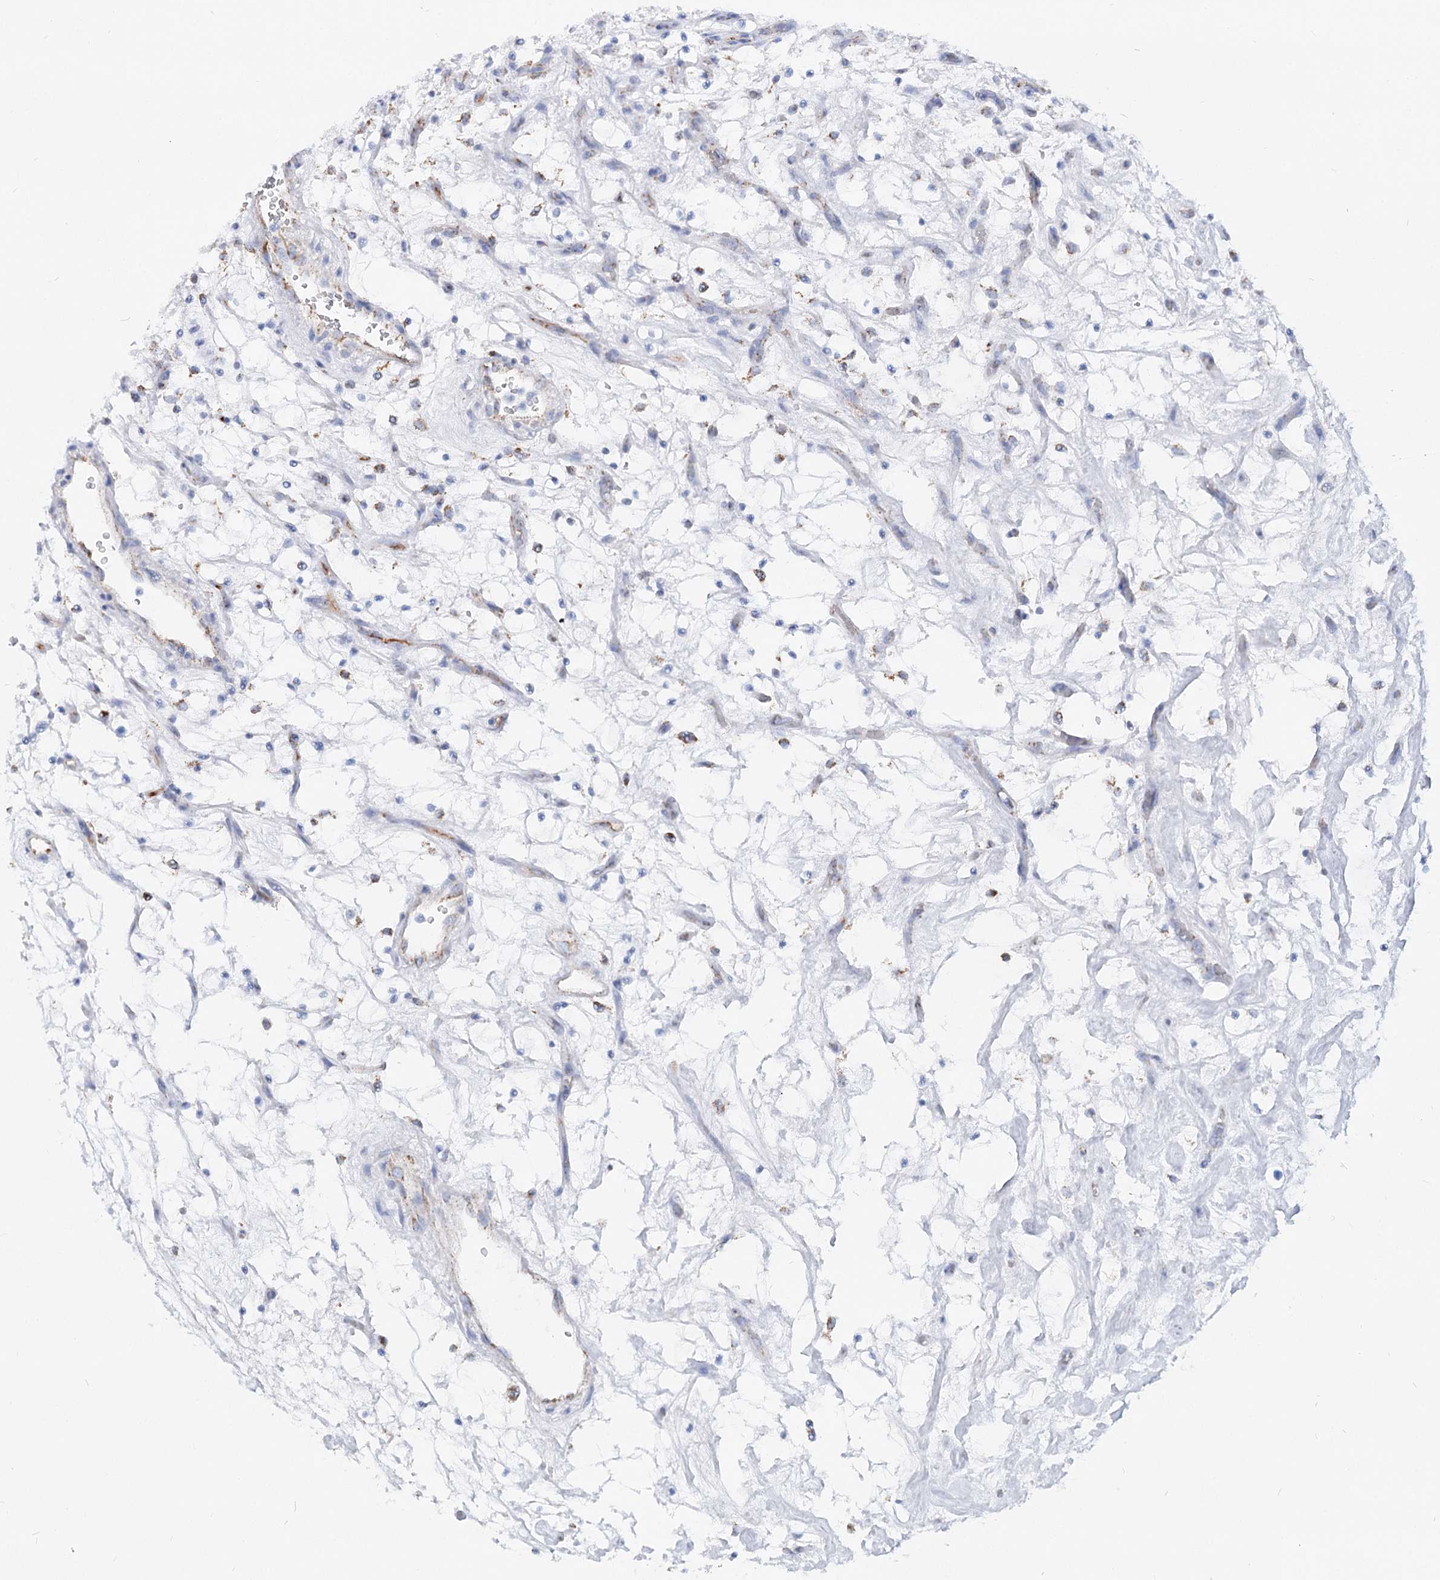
{"staining": {"intensity": "negative", "quantity": "none", "location": "none"}, "tissue": "renal cancer", "cell_type": "Tumor cells", "image_type": "cancer", "snomed": [{"axis": "morphology", "description": "Adenocarcinoma, NOS"}, {"axis": "topography", "description": "Kidney"}], "caption": "Adenocarcinoma (renal) was stained to show a protein in brown. There is no significant staining in tumor cells. (DAB (3,3'-diaminobenzidine) IHC with hematoxylin counter stain).", "gene": "MCCC2", "patient": {"sex": "female", "age": 69}}